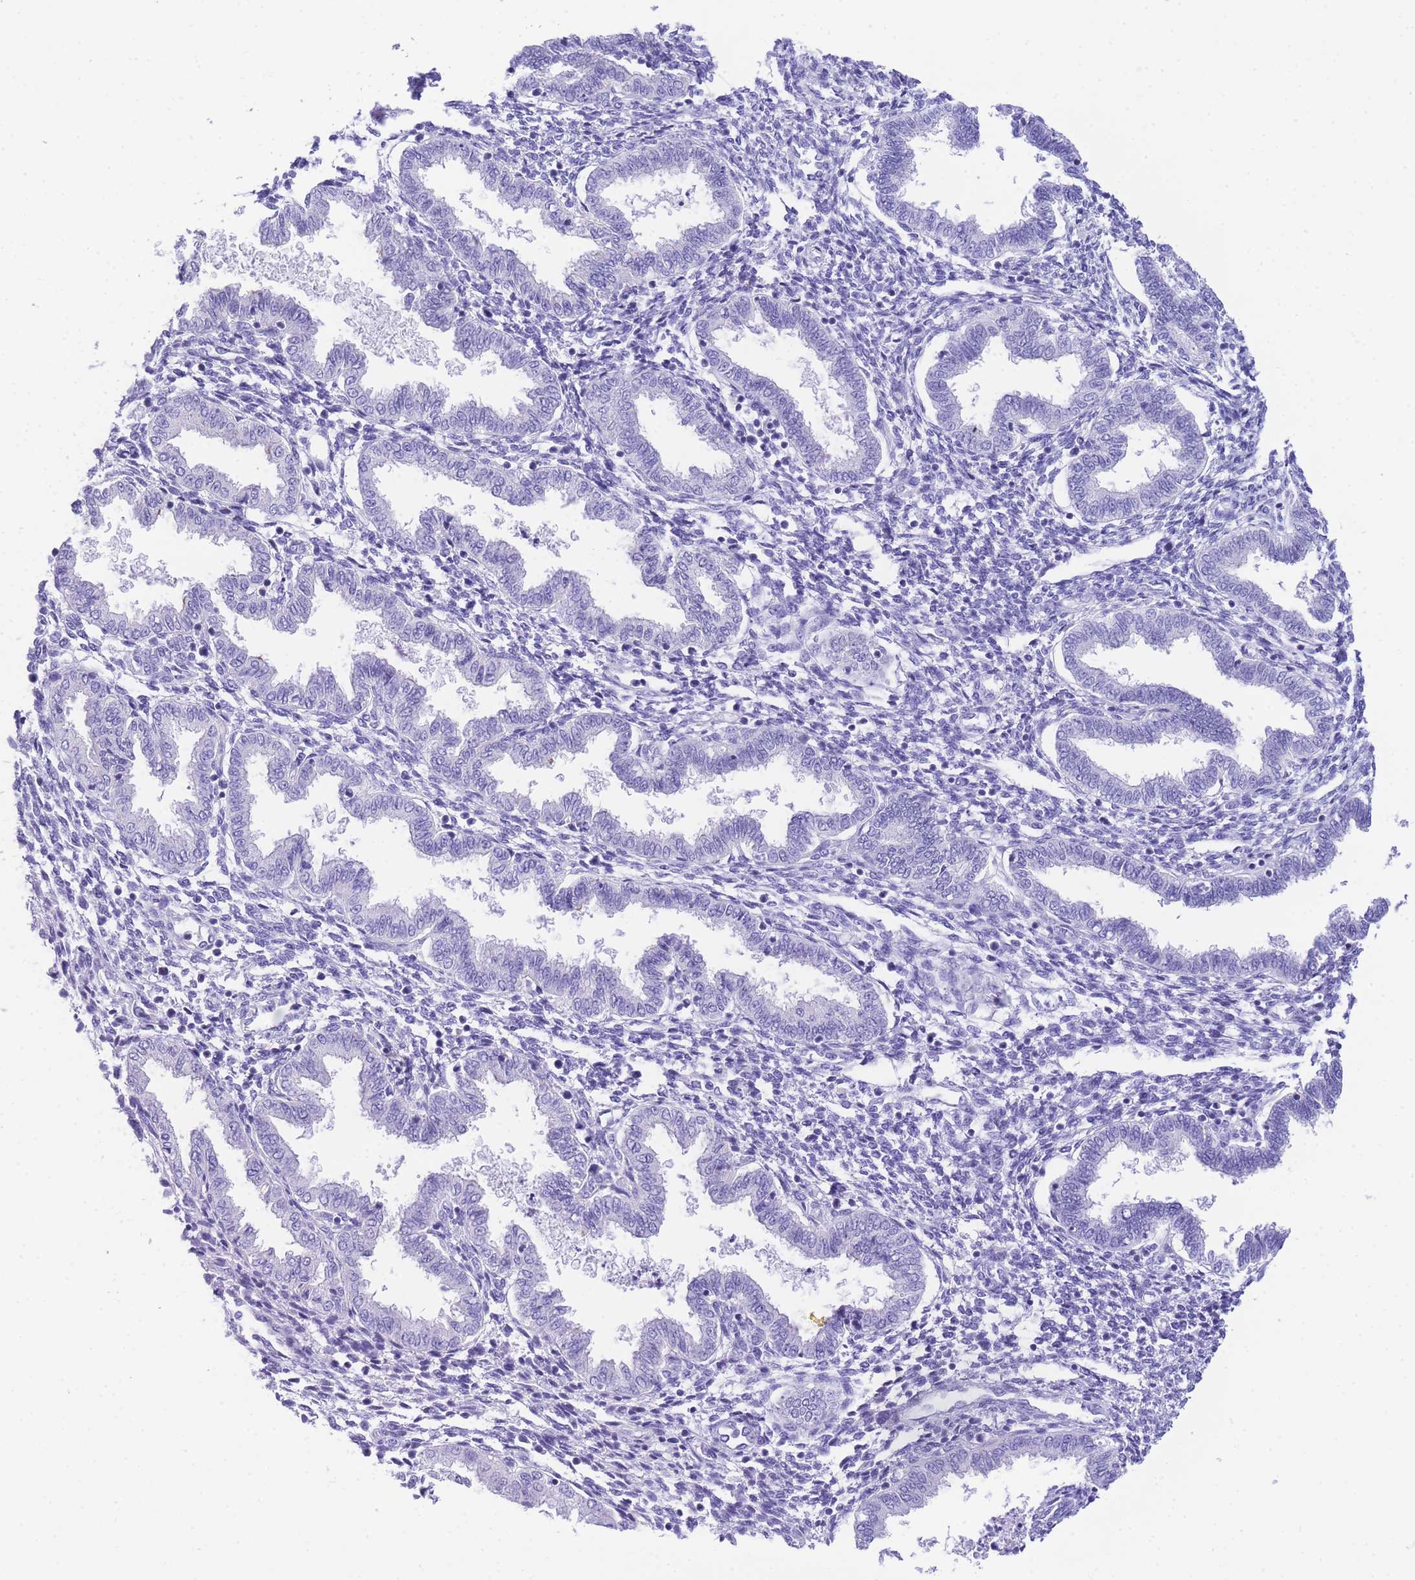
{"staining": {"intensity": "negative", "quantity": "none", "location": "none"}, "tissue": "endometrium", "cell_type": "Cells in endometrial stroma", "image_type": "normal", "snomed": [{"axis": "morphology", "description": "Normal tissue, NOS"}, {"axis": "topography", "description": "Endometrium"}], "caption": "IHC of normal endometrium shows no positivity in cells in endometrial stroma.", "gene": "TIFAB", "patient": {"sex": "female", "age": 33}}